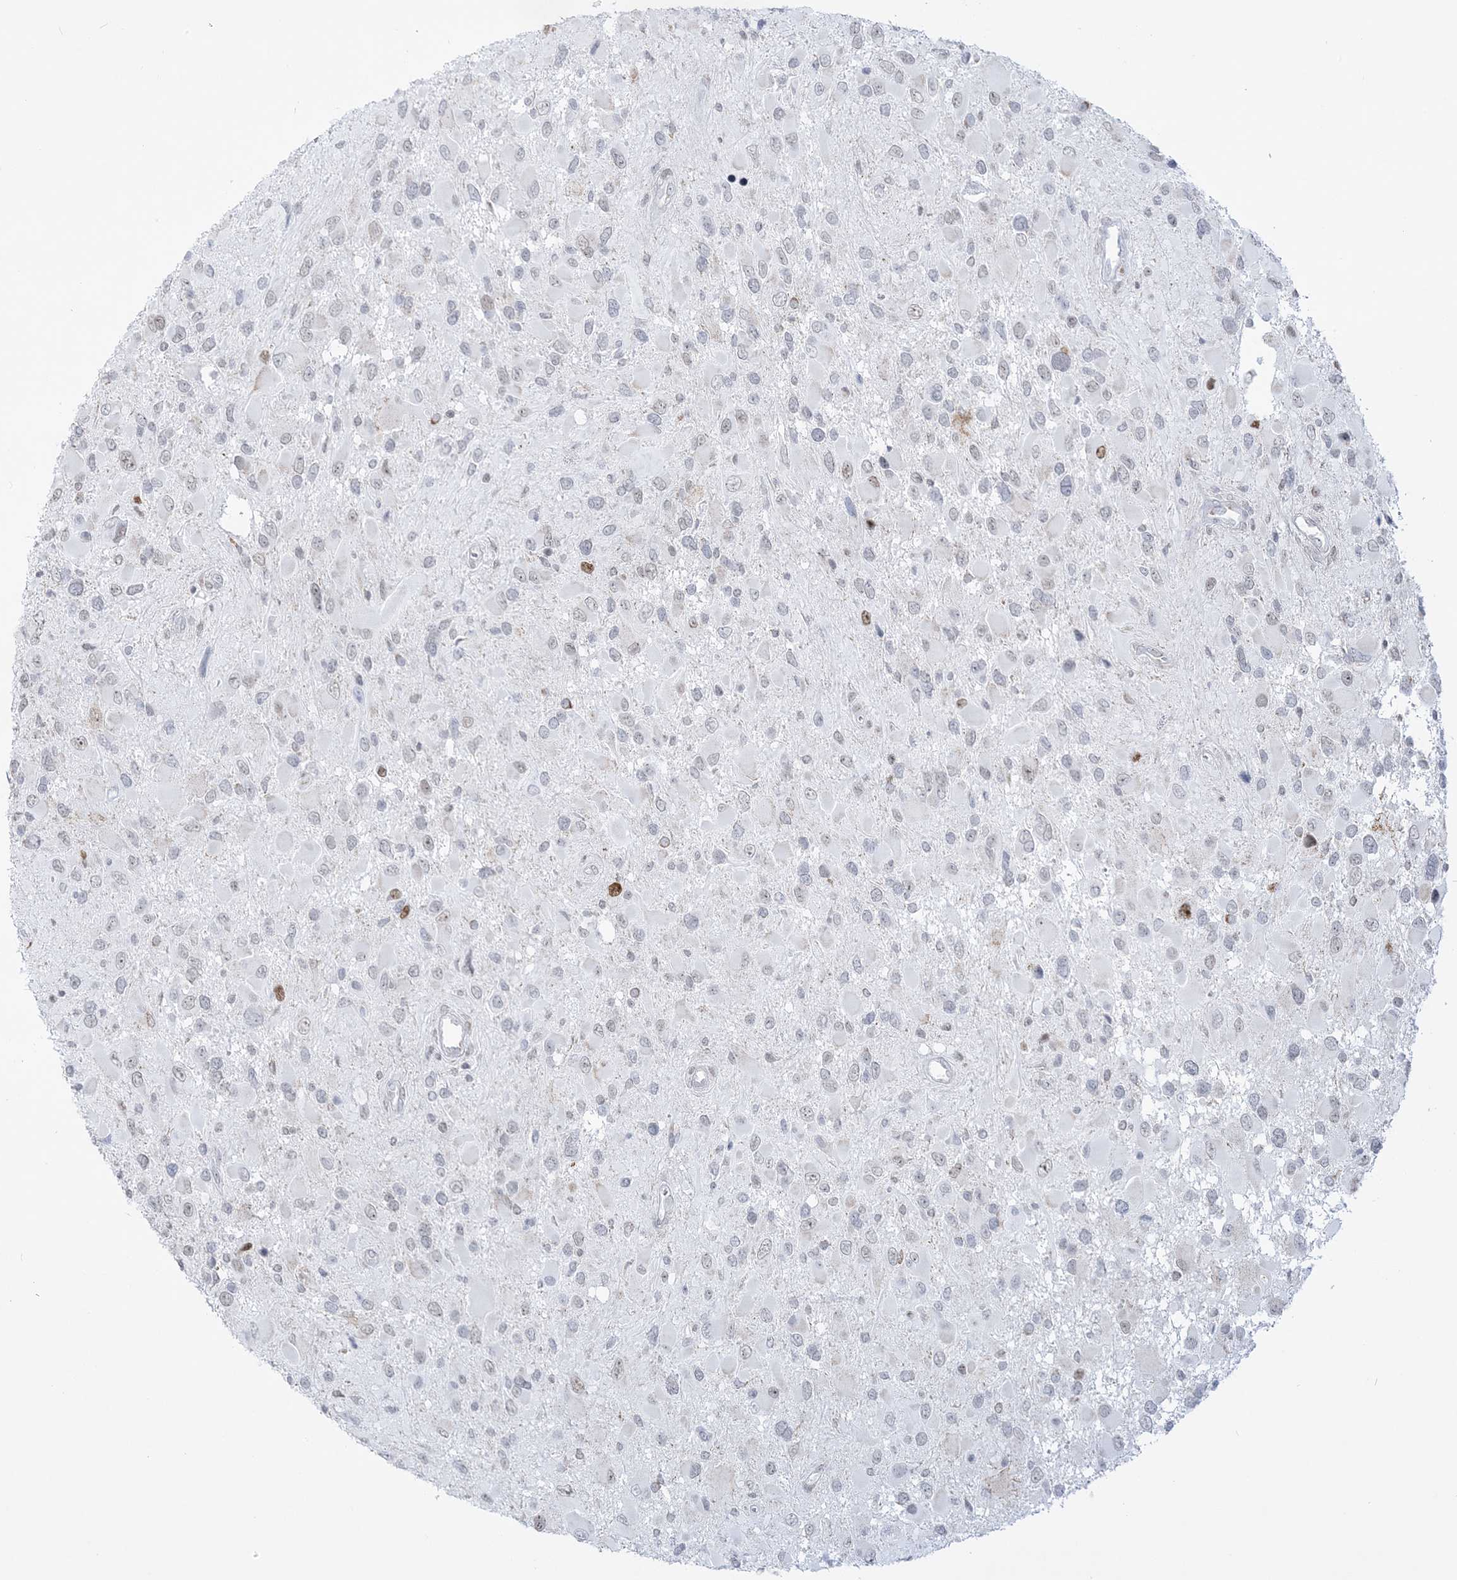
{"staining": {"intensity": "negative", "quantity": "none", "location": "none"}, "tissue": "glioma", "cell_type": "Tumor cells", "image_type": "cancer", "snomed": [{"axis": "morphology", "description": "Glioma, malignant, High grade"}, {"axis": "topography", "description": "Brain"}], "caption": "Tumor cells are negative for brown protein staining in glioma.", "gene": "DDX21", "patient": {"sex": "male", "age": 53}}